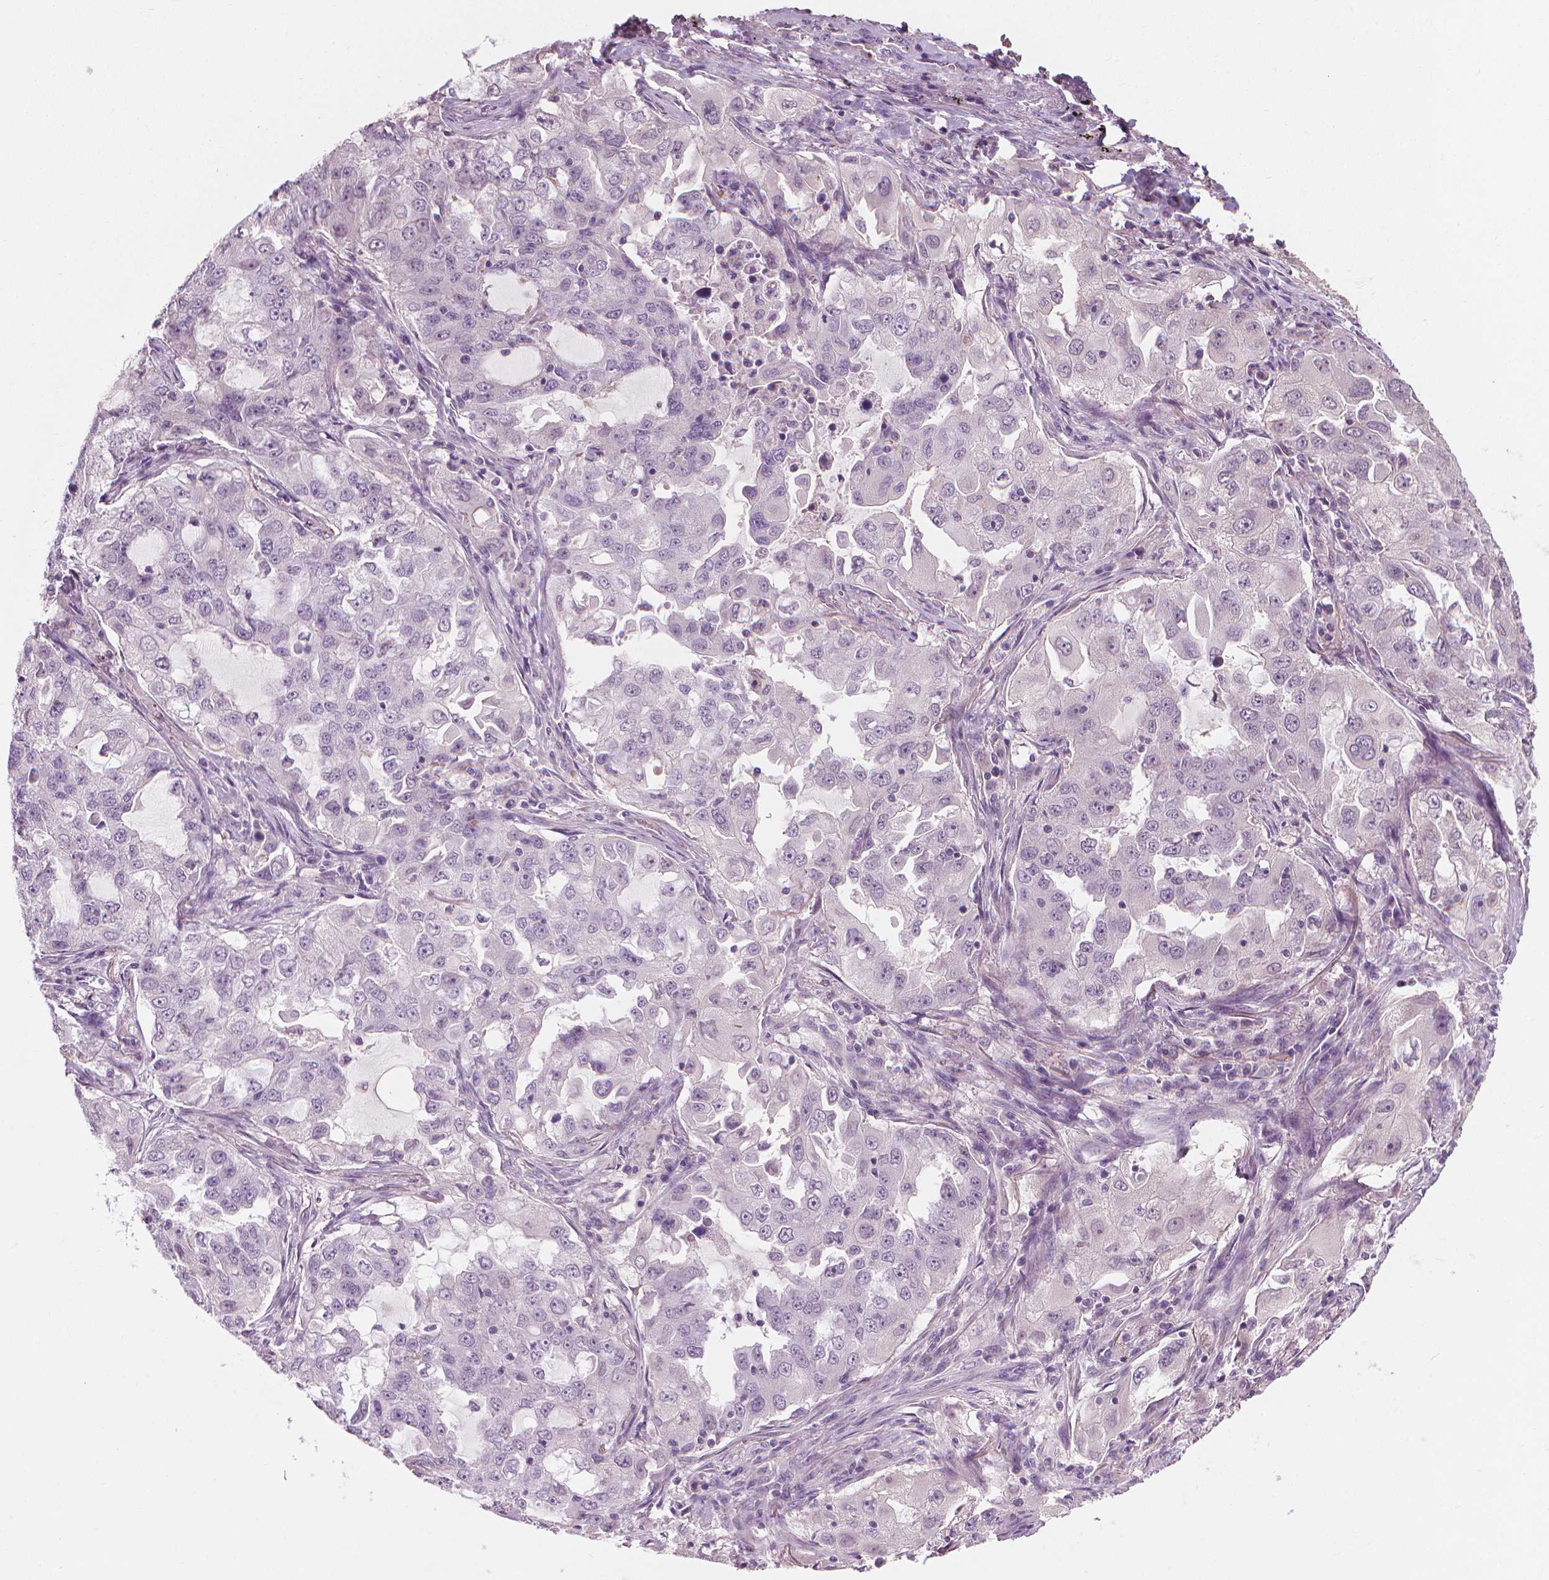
{"staining": {"intensity": "negative", "quantity": "none", "location": "none"}, "tissue": "lung cancer", "cell_type": "Tumor cells", "image_type": "cancer", "snomed": [{"axis": "morphology", "description": "Adenocarcinoma, NOS"}, {"axis": "topography", "description": "Lung"}], "caption": "Immunohistochemistry photomicrograph of neoplastic tissue: adenocarcinoma (lung) stained with DAB exhibits no significant protein expression in tumor cells.", "gene": "SAXO2", "patient": {"sex": "female", "age": 61}}